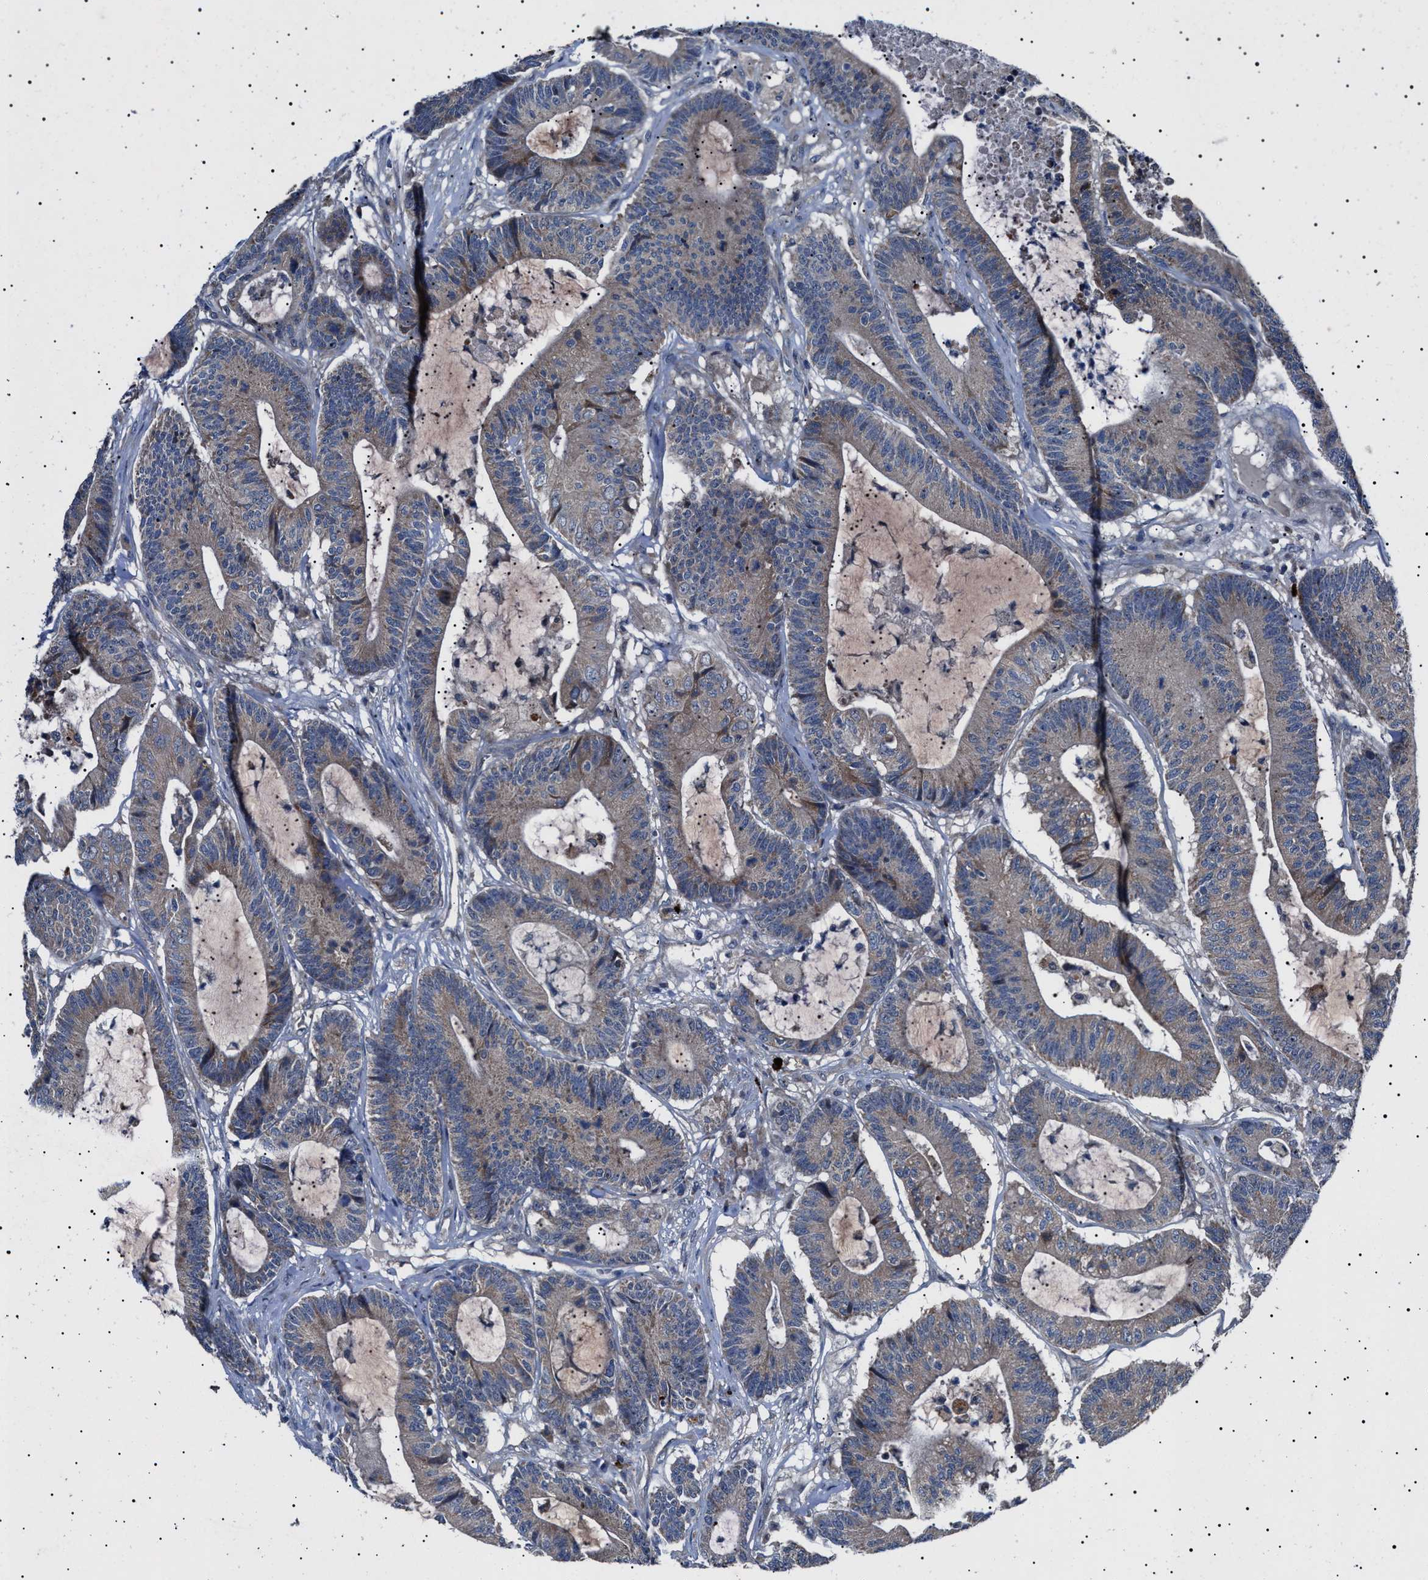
{"staining": {"intensity": "weak", "quantity": ">75%", "location": "cytoplasmic/membranous"}, "tissue": "colorectal cancer", "cell_type": "Tumor cells", "image_type": "cancer", "snomed": [{"axis": "morphology", "description": "Adenocarcinoma, NOS"}, {"axis": "topography", "description": "Colon"}], "caption": "Brown immunohistochemical staining in colorectal adenocarcinoma exhibits weak cytoplasmic/membranous staining in approximately >75% of tumor cells.", "gene": "PTRH1", "patient": {"sex": "female", "age": 84}}